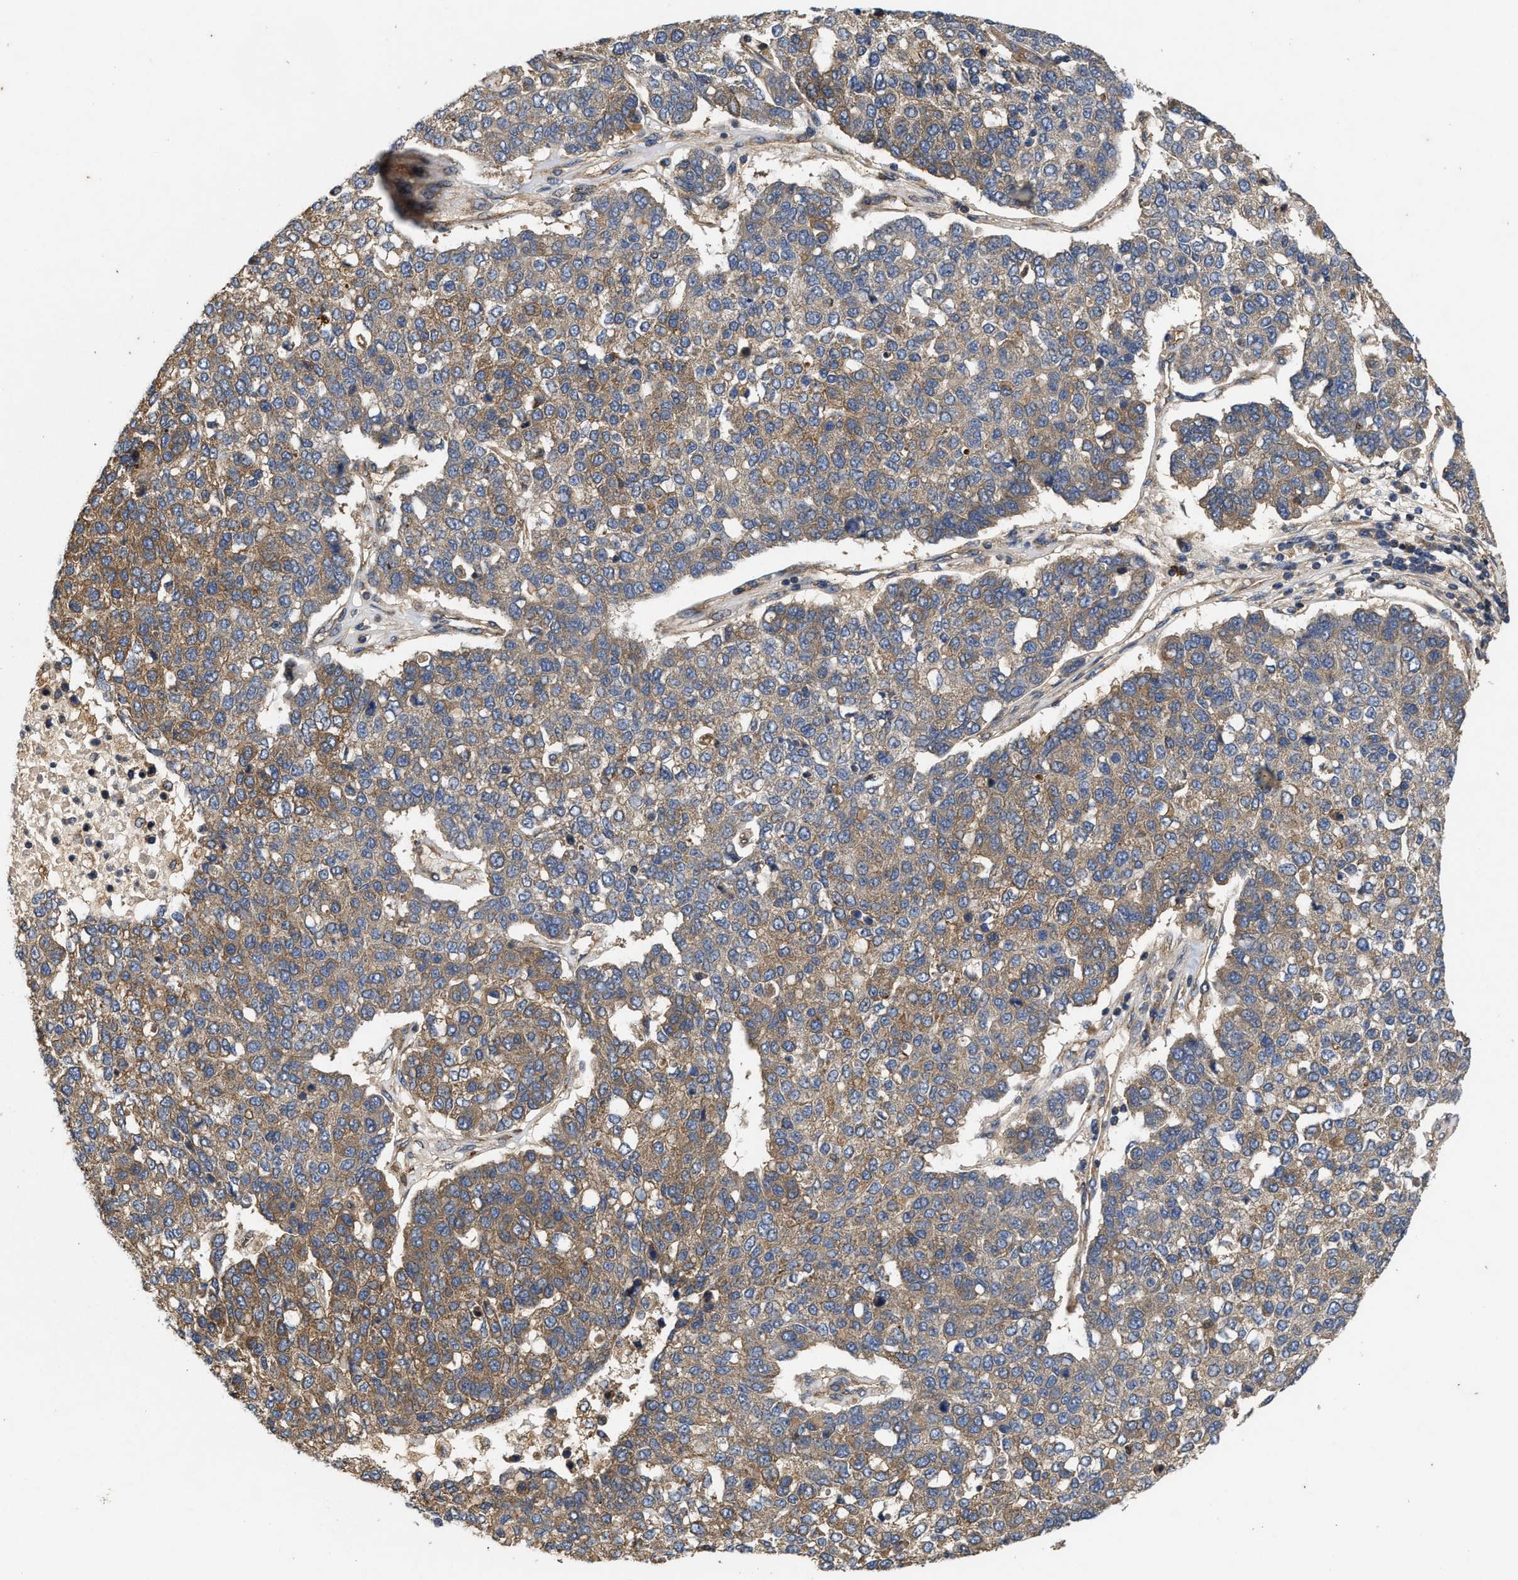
{"staining": {"intensity": "moderate", "quantity": ">75%", "location": "cytoplasmic/membranous"}, "tissue": "pancreatic cancer", "cell_type": "Tumor cells", "image_type": "cancer", "snomed": [{"axis": "morphology", "description": "Adenocarcinoma, NOS"}, {"axis": "topography", "description": "Pancreas"}], "caption": "Pancreatic cancer tissue demonstrates moderate cytoplasmic/membranous positivity in about >75% of tumor cells Using DAB (brown) and hematoxylin (blue) stains, captured at high magnification using brightfield microscopy.", "gene": "EFNA4", "patient": {"sex": "female", "age": 61}}